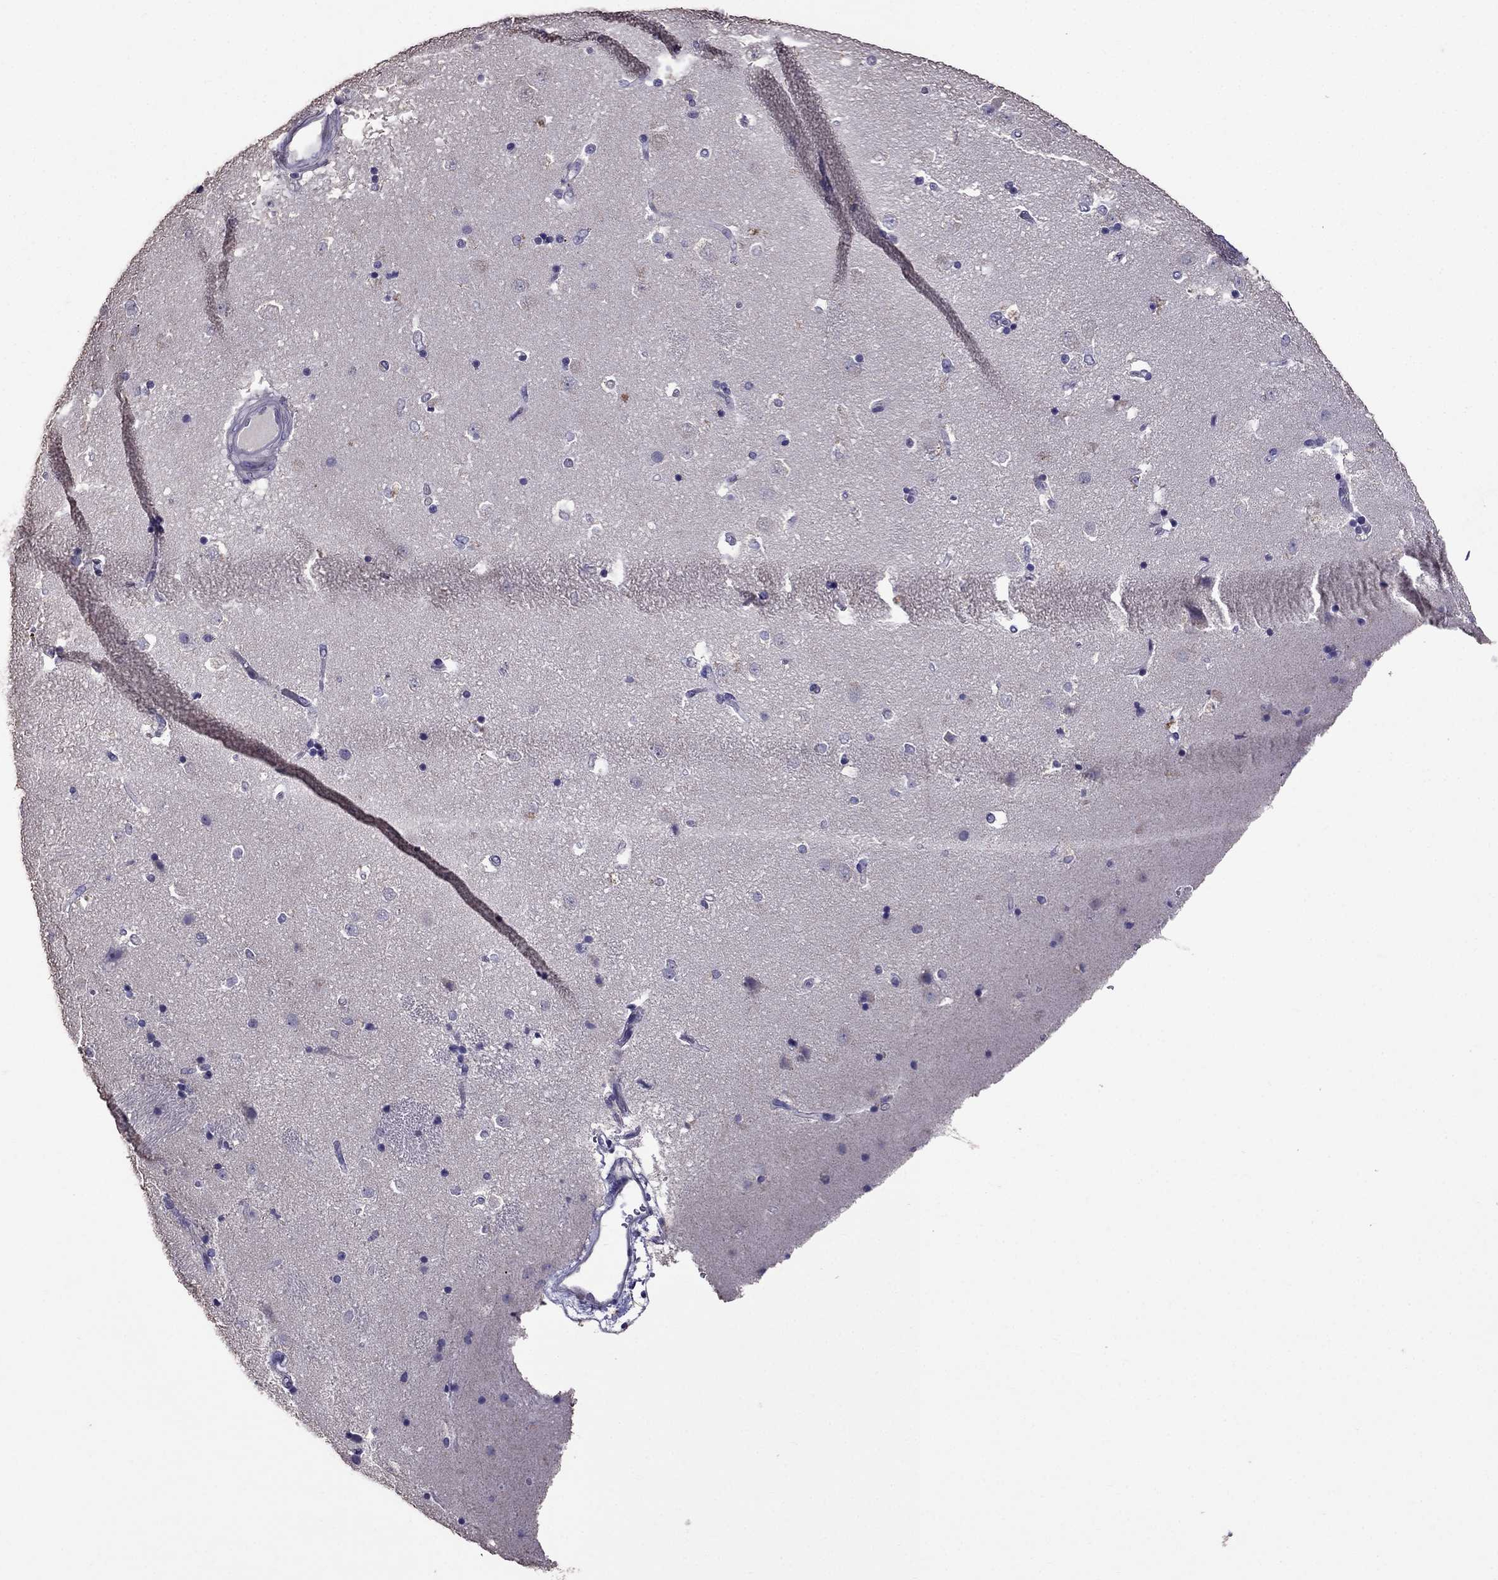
{"staining": {"intensity": "negative", "quantity": "none", "location": "none"}, "tissue": "caudate", "cell_type": "Glial cells", "image_type": "normal", "snomed": [{"axis": "morphology", "description": "Normal tissue, NOS"}, {"axis": "topography", "description": "Lateral ventricle wall"}], "caption": "Caudate was stained to show a protein in brown. There is no significant expression in glial cells. (Brightfield microscopy of DAB (3,3'-diaminobenzidine) immunohistochemistry at high magnification).", "gene": "NKX3", "patient": {"sex": "male", "age": 51}}